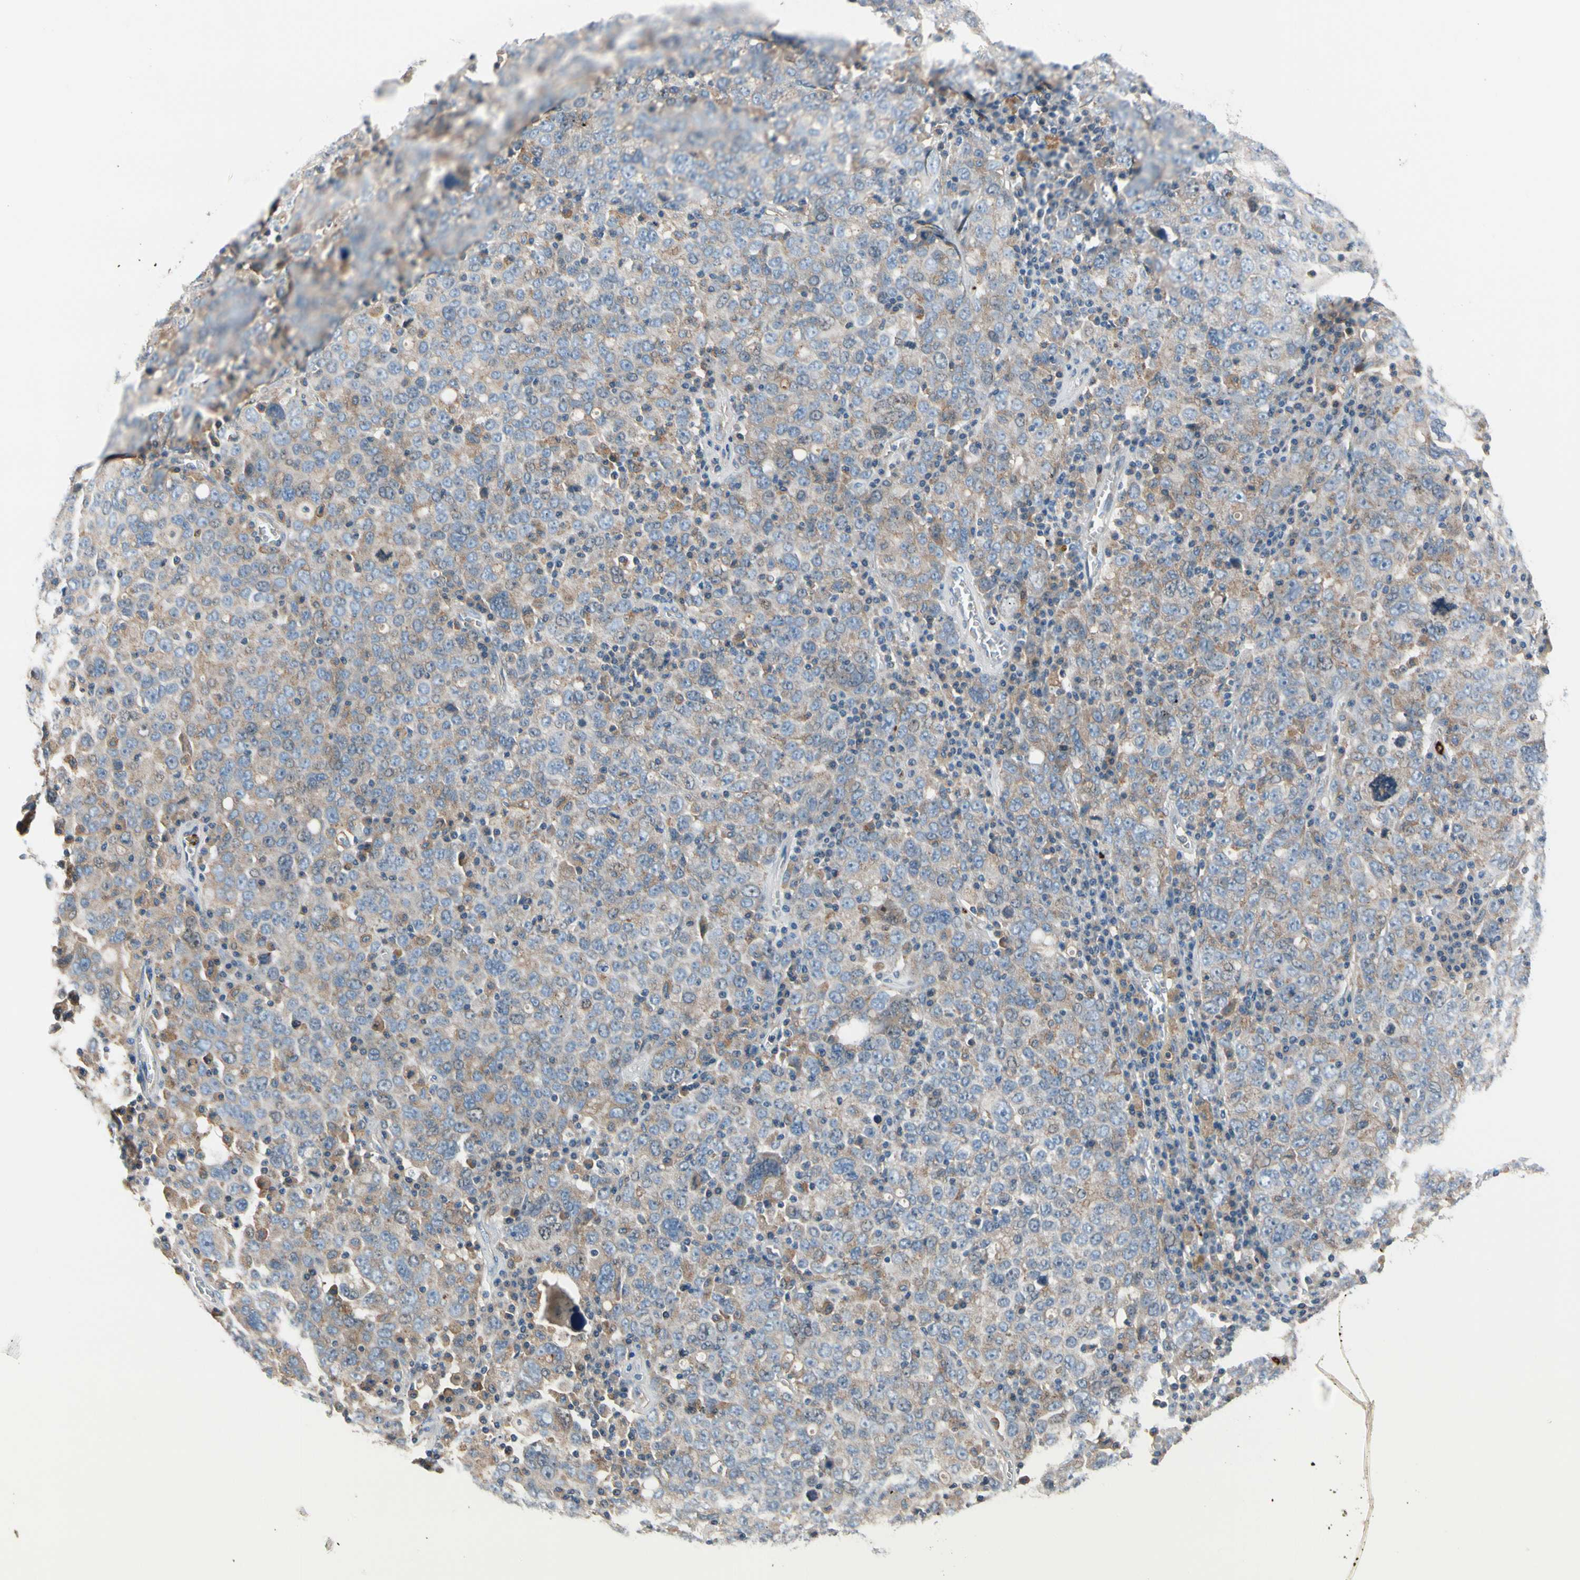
{"staining": {"intensity": "weak", "quantity": "25%-75%", "location": "cytoplasmic/membranous"}, "tissue": "ovarian cancer", "cell_type": "Tumor cells", "image_type": "cancer", "snomed": [{"axis": "morphology", "description": "Carcinoma, endometroid"}, {"axis": "topography", "description": "Ovary"}], "caption": "A brown stain shows weak cytoplasmic/membranous staining of a protein in ovarian cancer tumor cells. The protein of interest is stained brown, and the nuclei are stained in blue (DAB IHC with brightfield microscopy, high magnification).", "gene": "HJURP", "patient": {"sex": "female", "age": 62}}